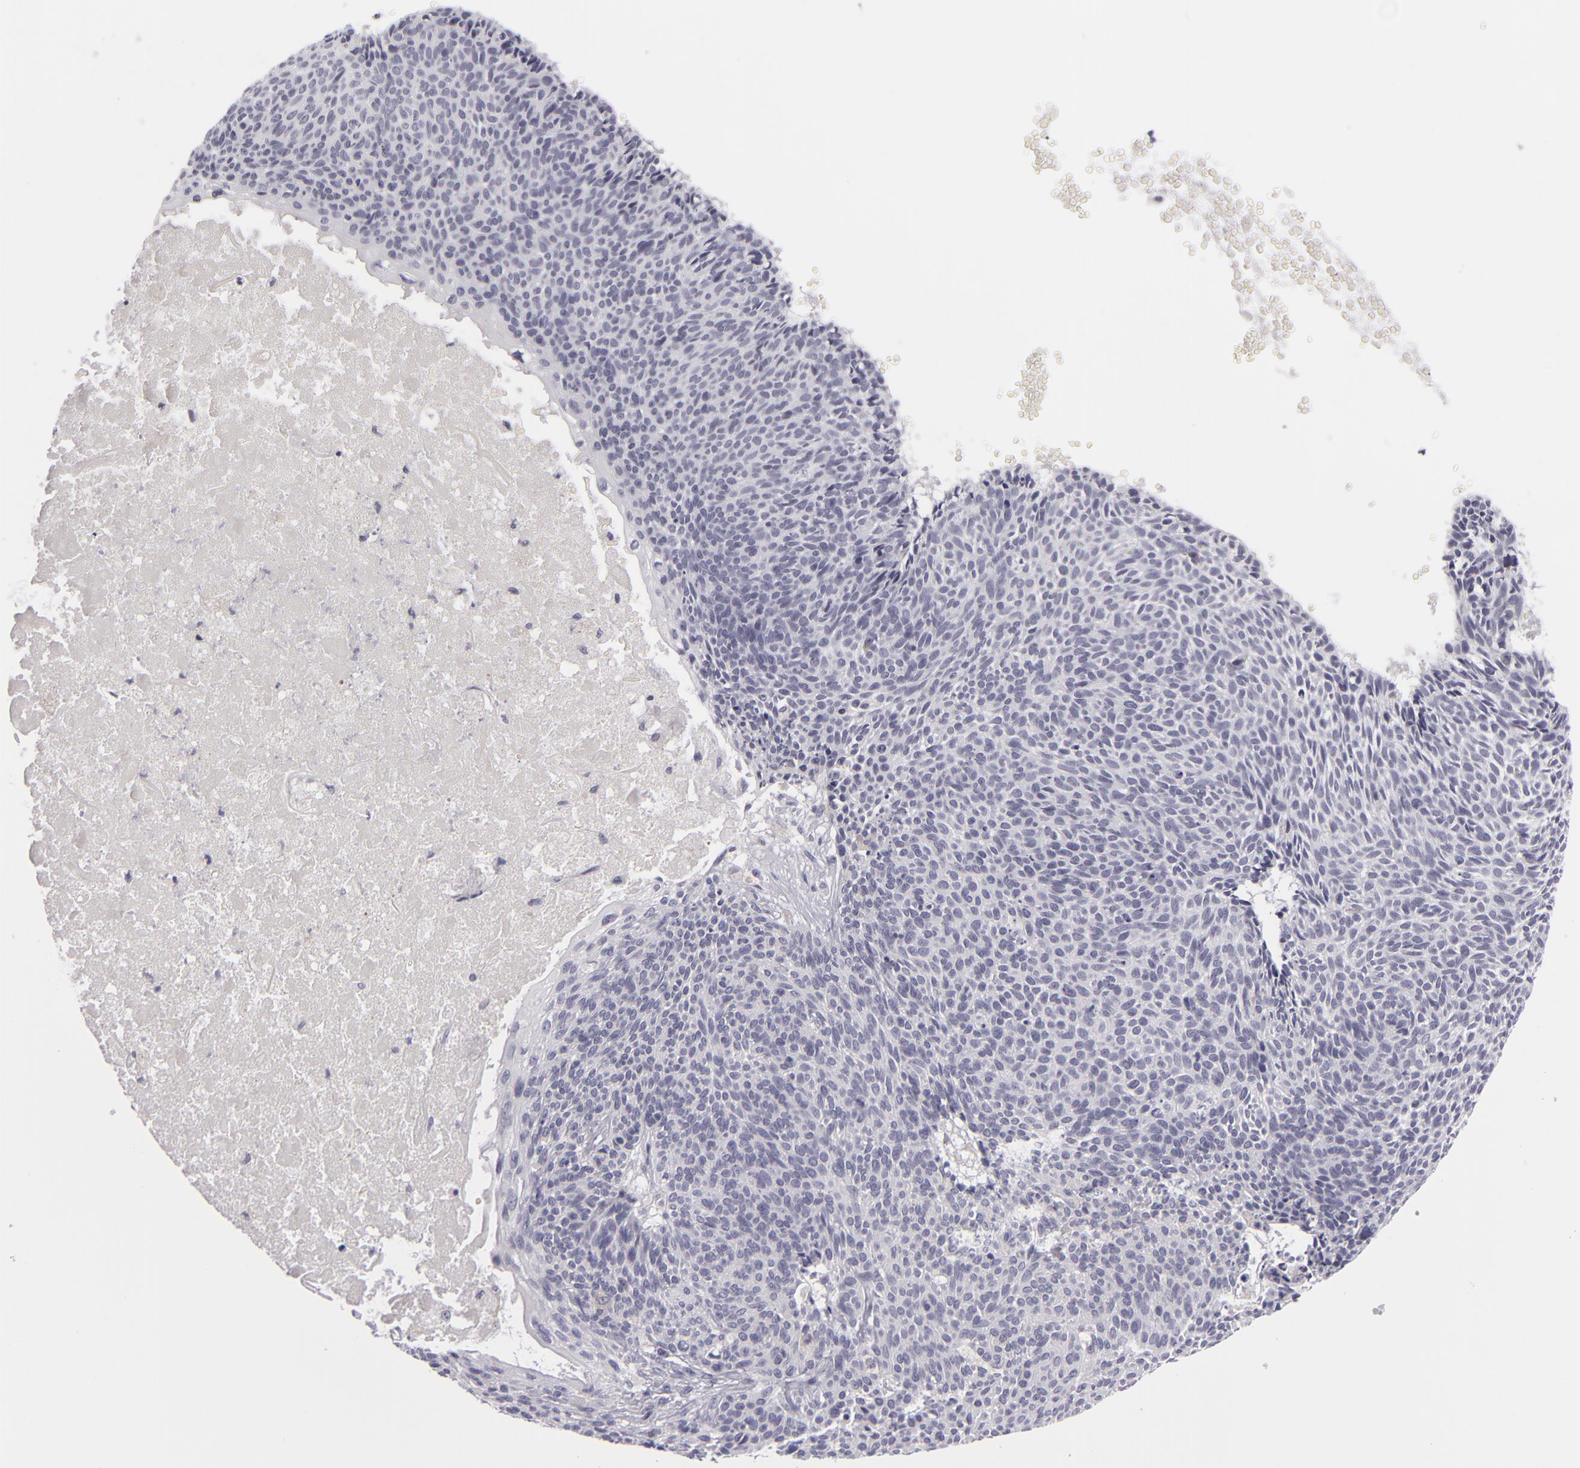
{"staining": {"intensity": "negative", "quantity": "none", "location": "none"}, "tissue": "skin cancer", "cell_type": "Tumor cells", "image_type": "cancer", "snomed": [{"axis": "morphology", "description": "Basal cell carcinoma"}, {"axis": "topography", "description": "Skin"}], "caption": "Skin basal cell carcinoma was stained to show a protein in brown. There is no significant positivity in tumor cells. Nuclei are stained in blue.", "gene": "KCNAB2", "patient": {"sex": "male", "age": 84}}